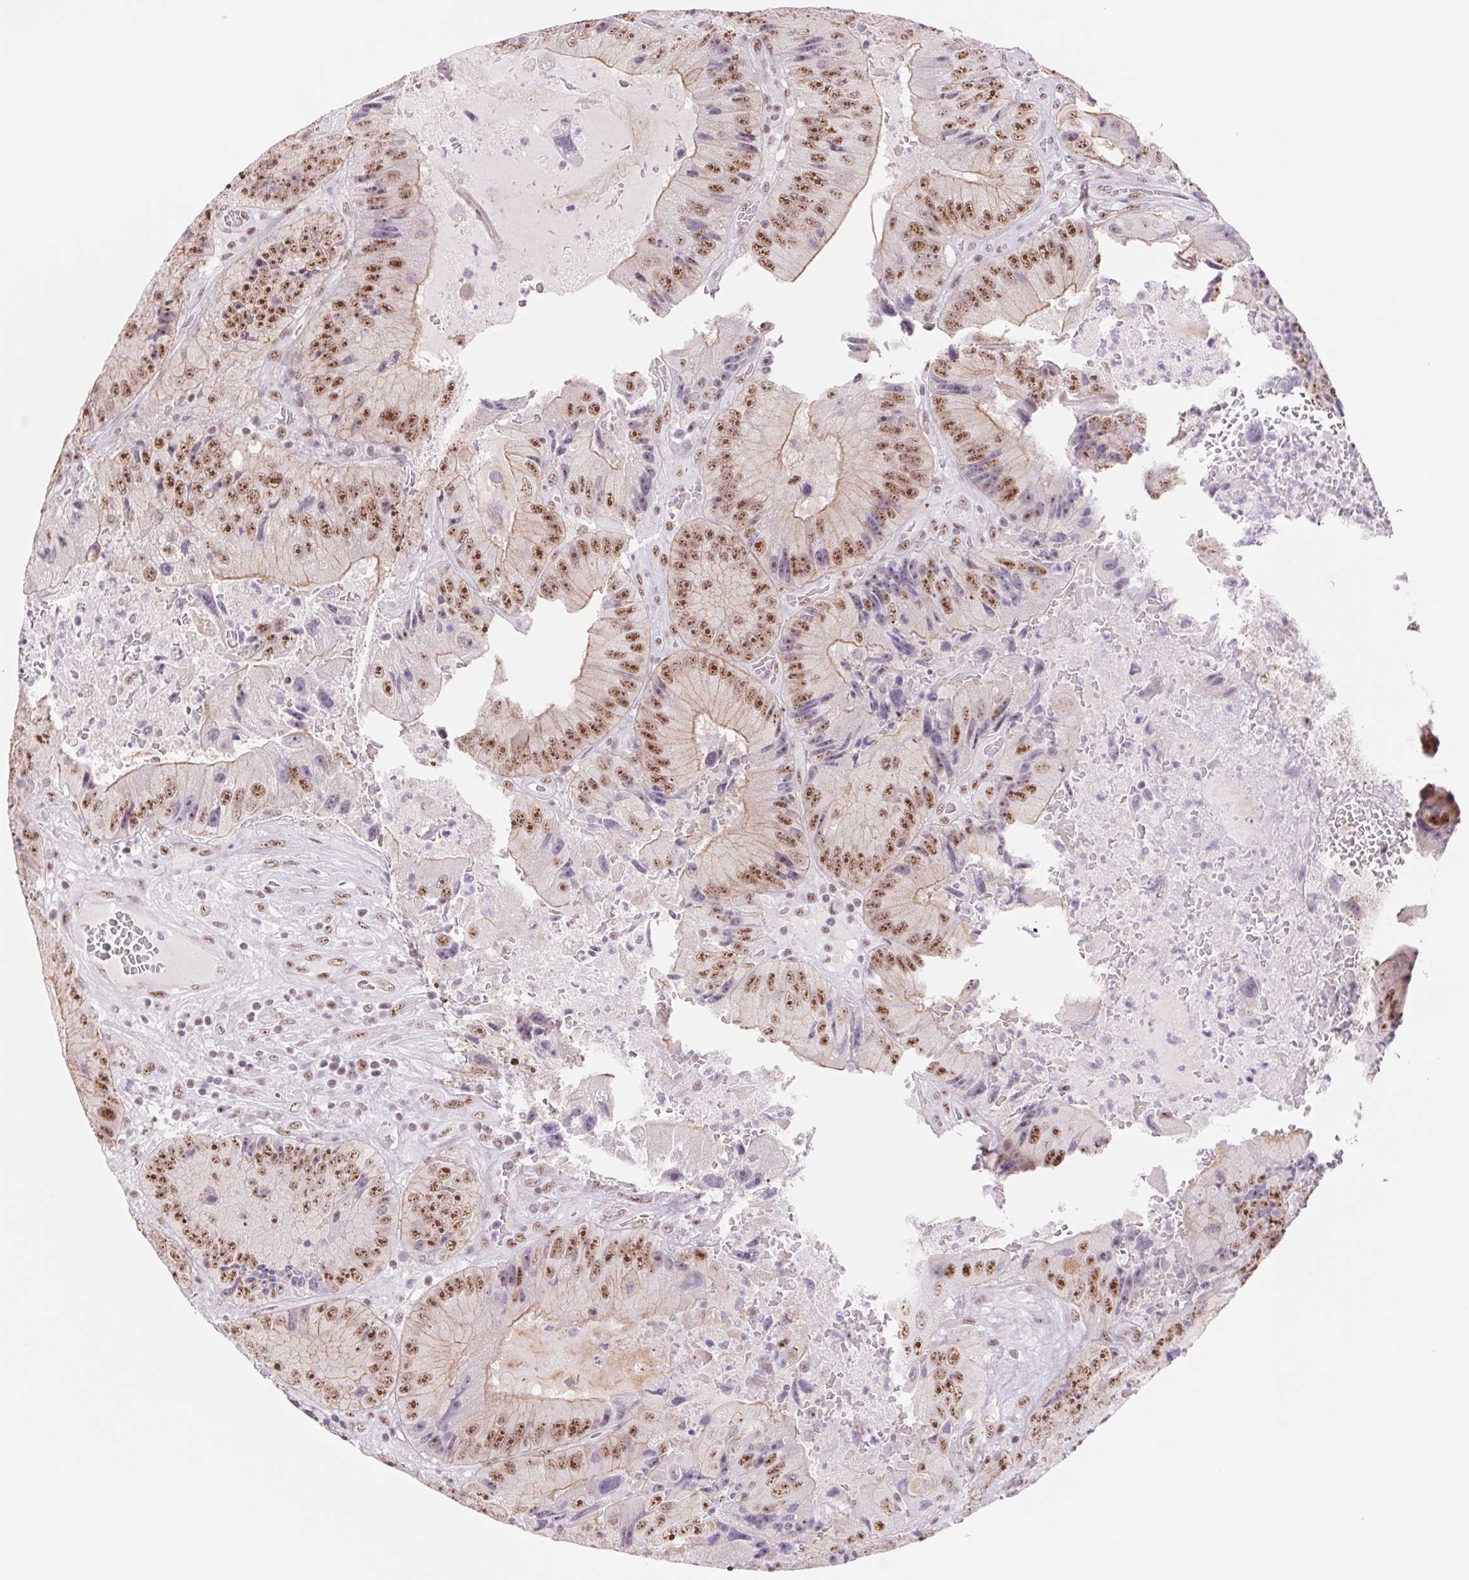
{"staining": {"intensity": "moderate", "quantity": ">75%", "location": "cytoplasmic/membranous,nuclear"}, "tissue": "colorectal cancer", "cell_type": "Tumor cells", "image_type": "cancer", "snomed": [{"axis": "morphology", "description": "Adenocarcinoma, NOS"}, {"axis": "topography", "description": "Colon"}], "caption": "Immunohistochemical staining of colorectal cancer displays moderate cytoplasmic/membranous and nuclear protein positivity in about >75% of tumor cells. The staining was performed using DAB (3,3'-diaminobenzidine) to visualize the protein expression in brown, while the nuclei were stained in blue with hematoxylin (Magnification: 20x).", "gene": "ZC3H14", "patient": {"sex": "female", "age": 86}}